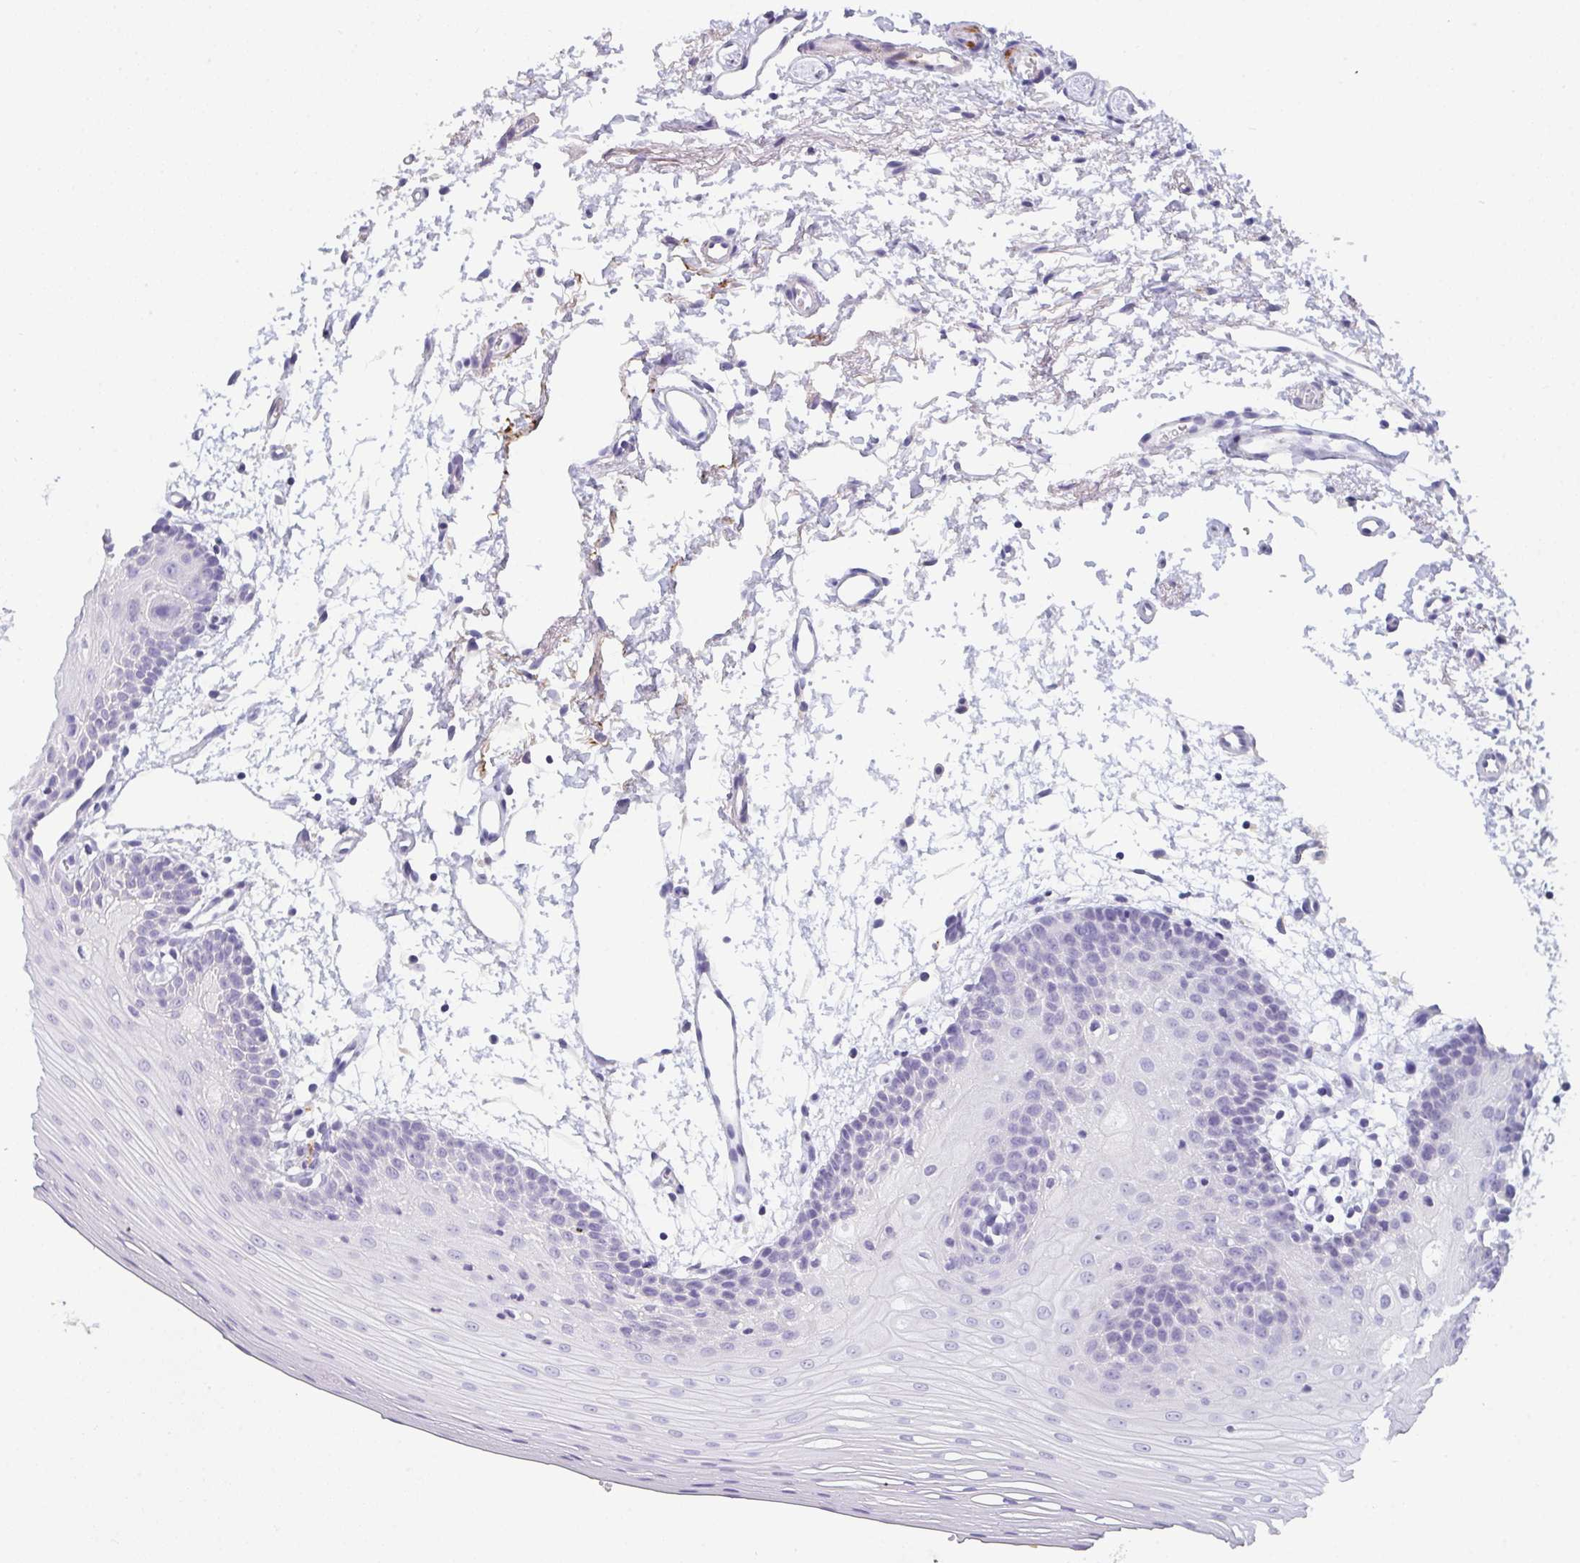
{"staining": {"intensity": "negative", "quantity": "none", "location": "none"}, "tissue": "oral mucosa", "cell_type": "Squamous epithelial cells", "image_type": "normal", "snomed": [{"axis": "morphology", "description": "Normal tissue, NOS"}, {"axis": "topography", "description": "Oral tissue"}], "caption": "Photomicrograph shows no protein positivity in squamous epithelial cells of unremarkable oral mucosa. The staining is performed using DAB brown chromogen with nuclei counter-stained in using hematoxylin.", "gene": "C1QTNF8", "patient": {"sex": "female", "age": 81}}